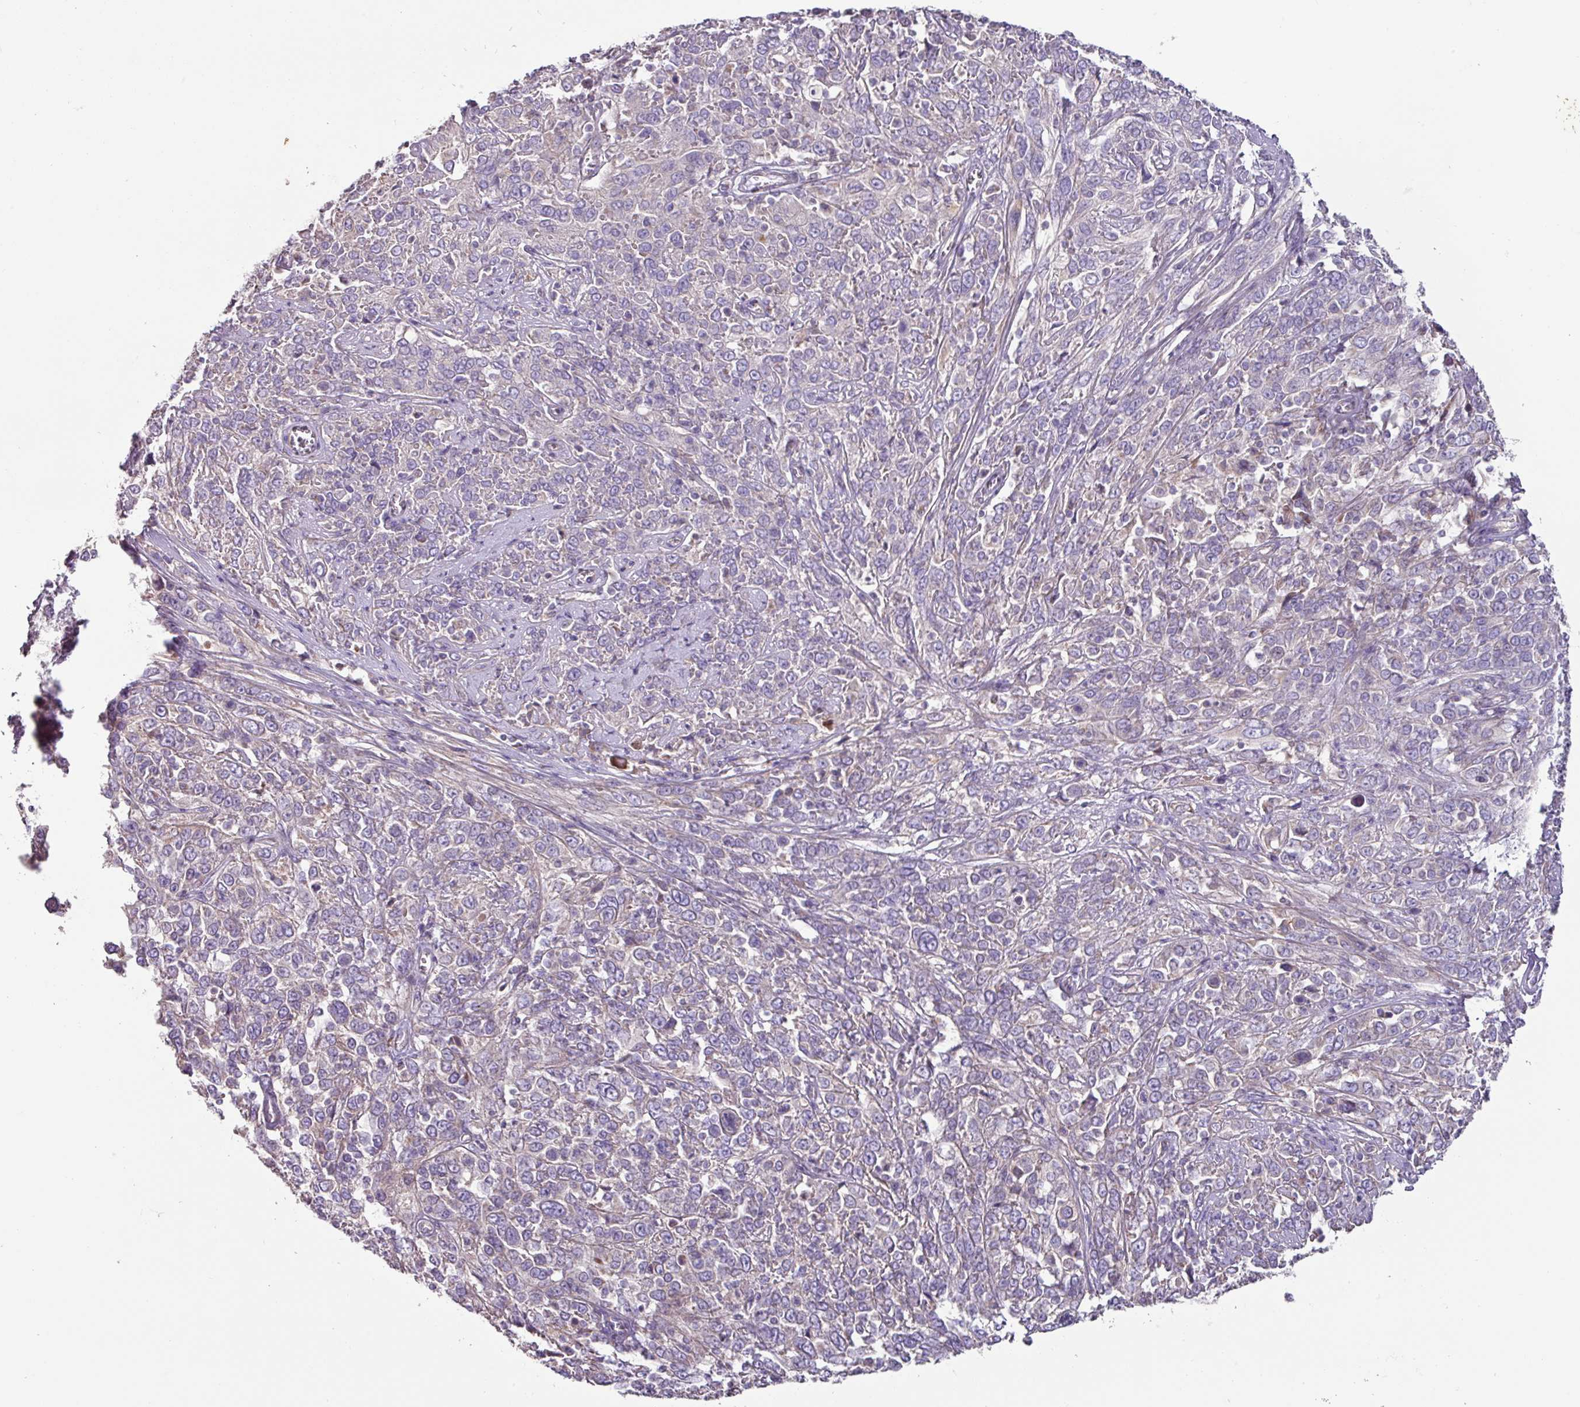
{"staining": {"intensity": "negative", "quantity": "none", "location": "none"}, "tissue": "cervical cancer", "cell_type": "Tumor cells", "image_type": "cancer", "snomed": [{"axis": "morphology", "description": "Squamous cell carcinoma, NOS"}, {"axis": "topography", "description": "Cervix"}], "caption": "Immunohistochemistry (IHC) of cervical cancer demonstrates no expression in tumor cells.", "gene": "MRRF", "patient": {"sex": "female", "age": 46}}